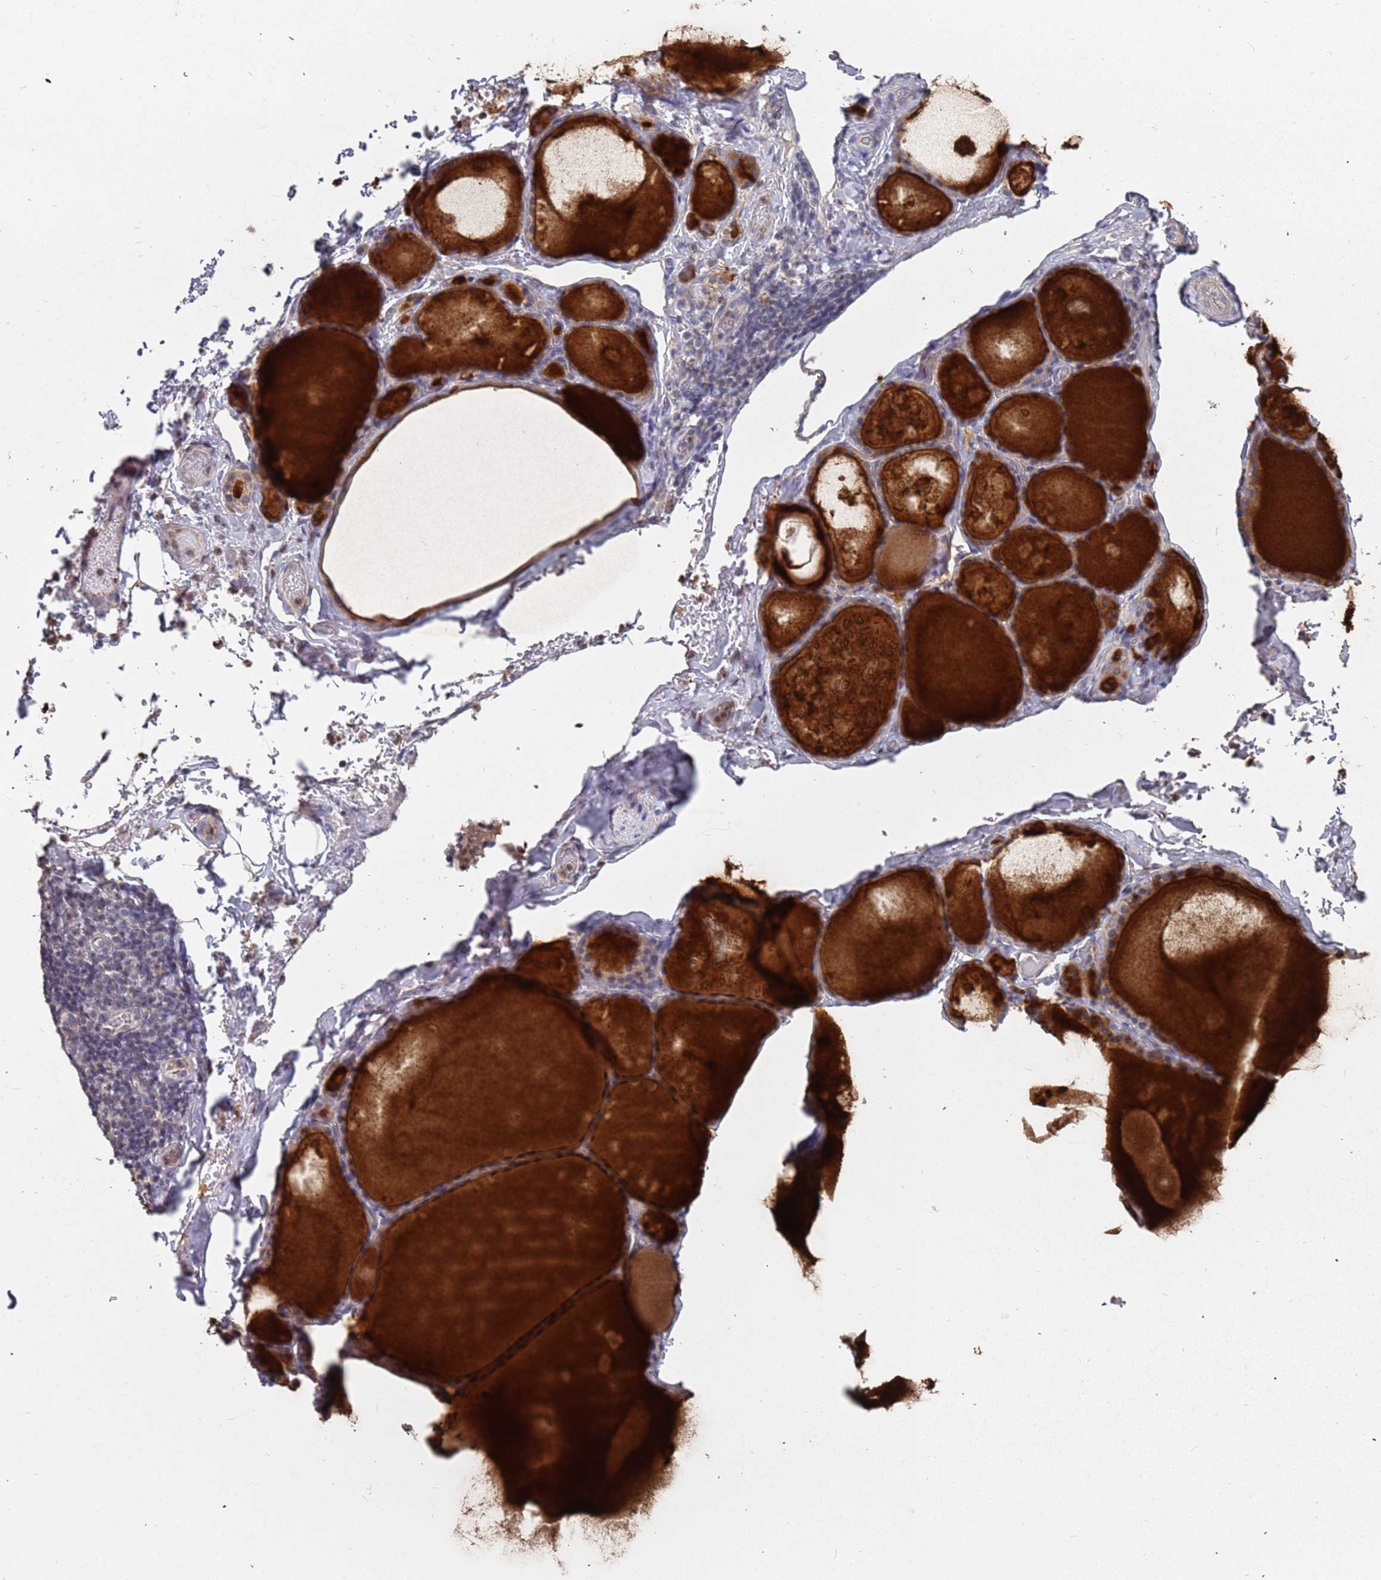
{"staining": {"intensity": "moderate", "quantity": "25%-75%", "location": "cytoplasmic/membranous"}, "tissue": "thyroid gland", "cell_type": "Glandular cells", "image_type": "normal", "snomed": [{"axis": "morphology", "description": "Normal tissue, NOS"}, {"axis": "topography", "description": "Thyroid gland"}], "caption": "IHC micrograph of benign thyroid gland: thyroid gland stained using immunohistochemistry (IHC) reveals medium levels of moderate protein expression localized specifically in the cytoplasmic/membranous of glandular cells, appearing as a cytoplasmic/membranous brown color.", "gene": "TCEANC2", "patient": {"sex": "male", "age": 56}}